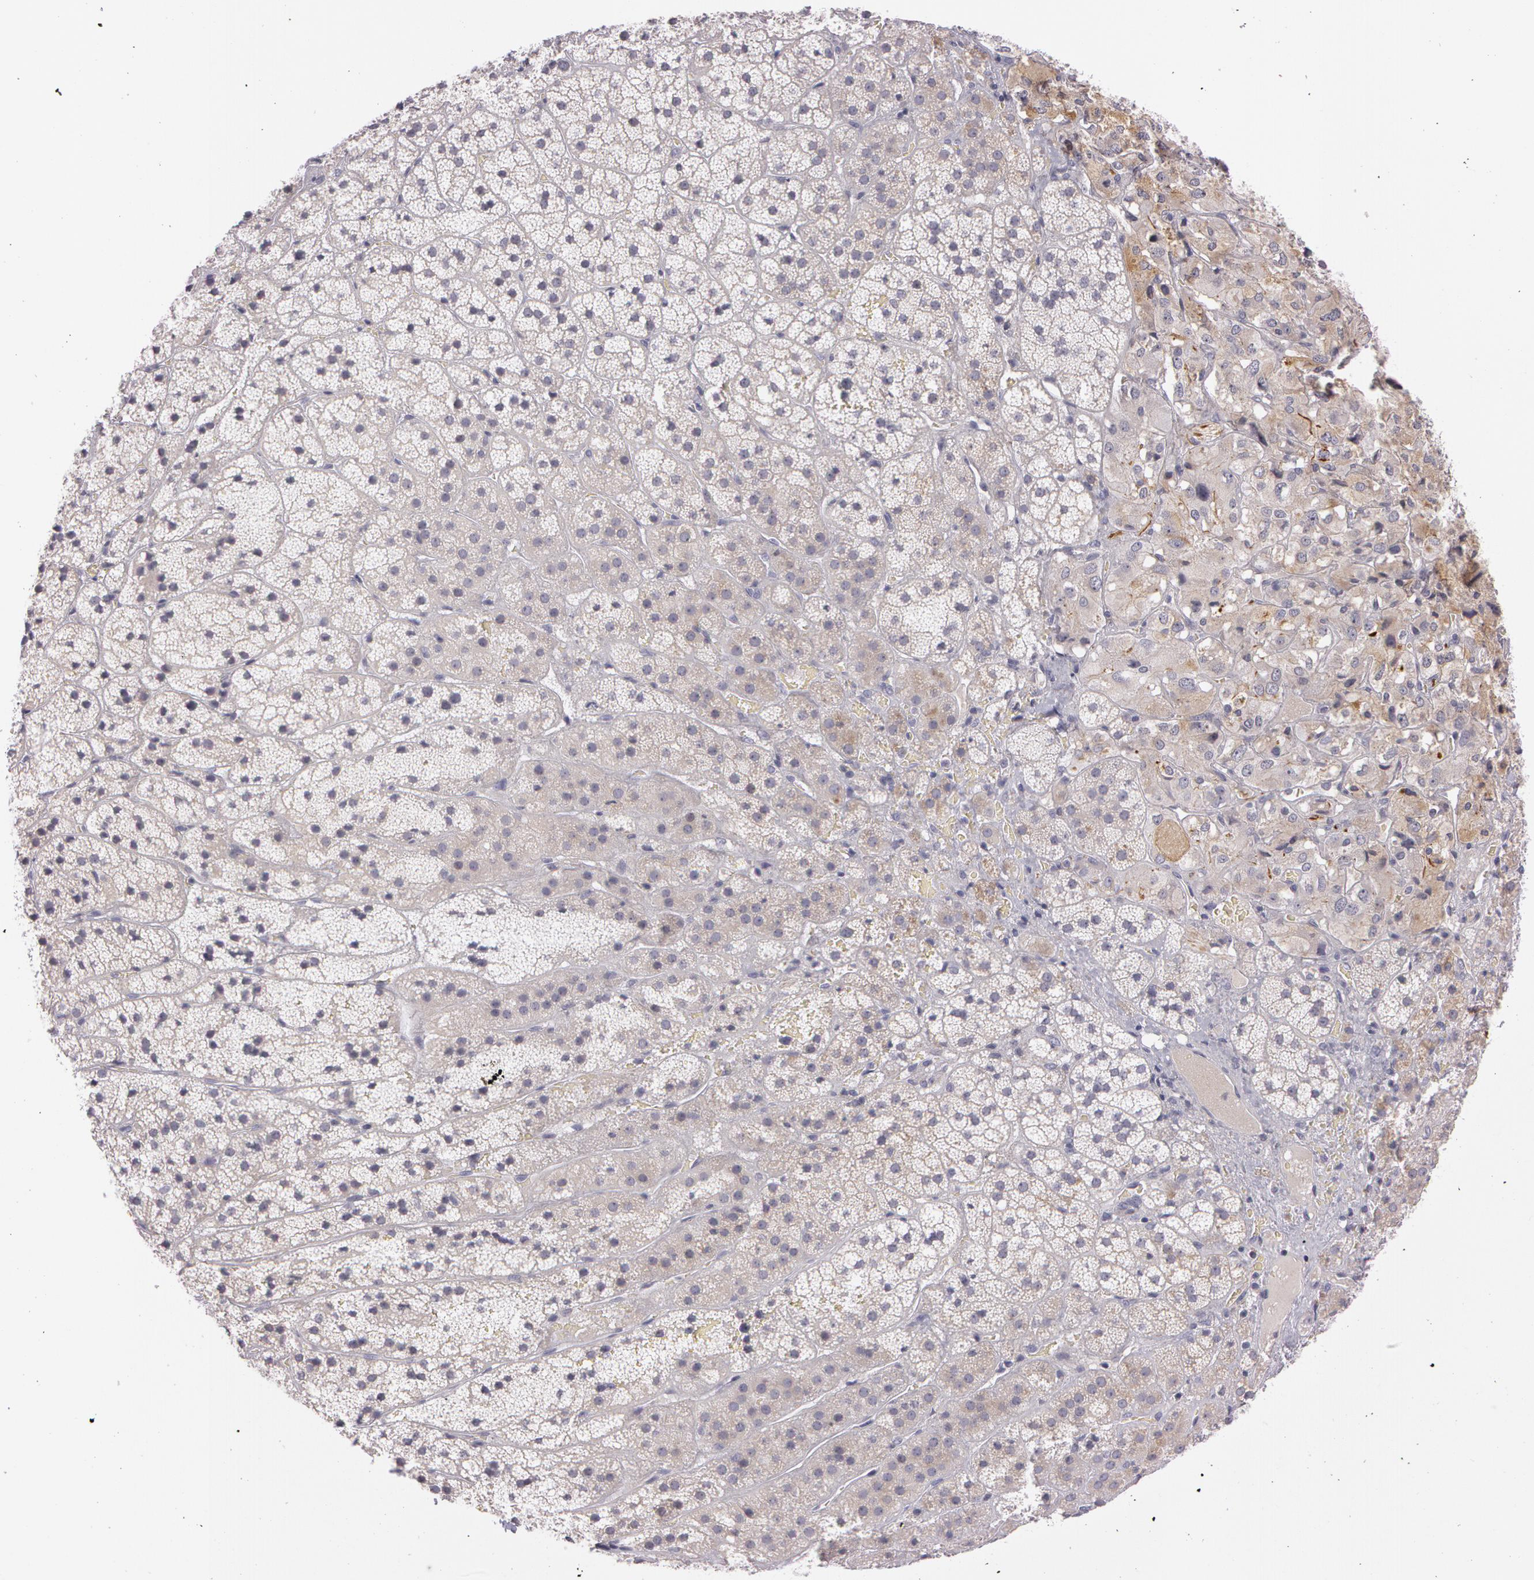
{"staining": {"intensity": "weak", "quantity": "<25%", "location": "cytoplasmic/membranous"}, "tissue": "adrenal gland", "cell_type": "Glandular cells", "image_type": "normal", "snomed": [{"axis": "morphology", "description": "Normal tissue, NOS"}, {"axis": "topography", "description": "Adrenal gland"}], "caption": "Glandular cells are negative for brown protein staining in benign adrenal gland. (DAB (3,3'-diaminobenzidine) IHC, high magnification).", "gene": "MXRA5", "patient": {"sex": "female", "age": 44}}